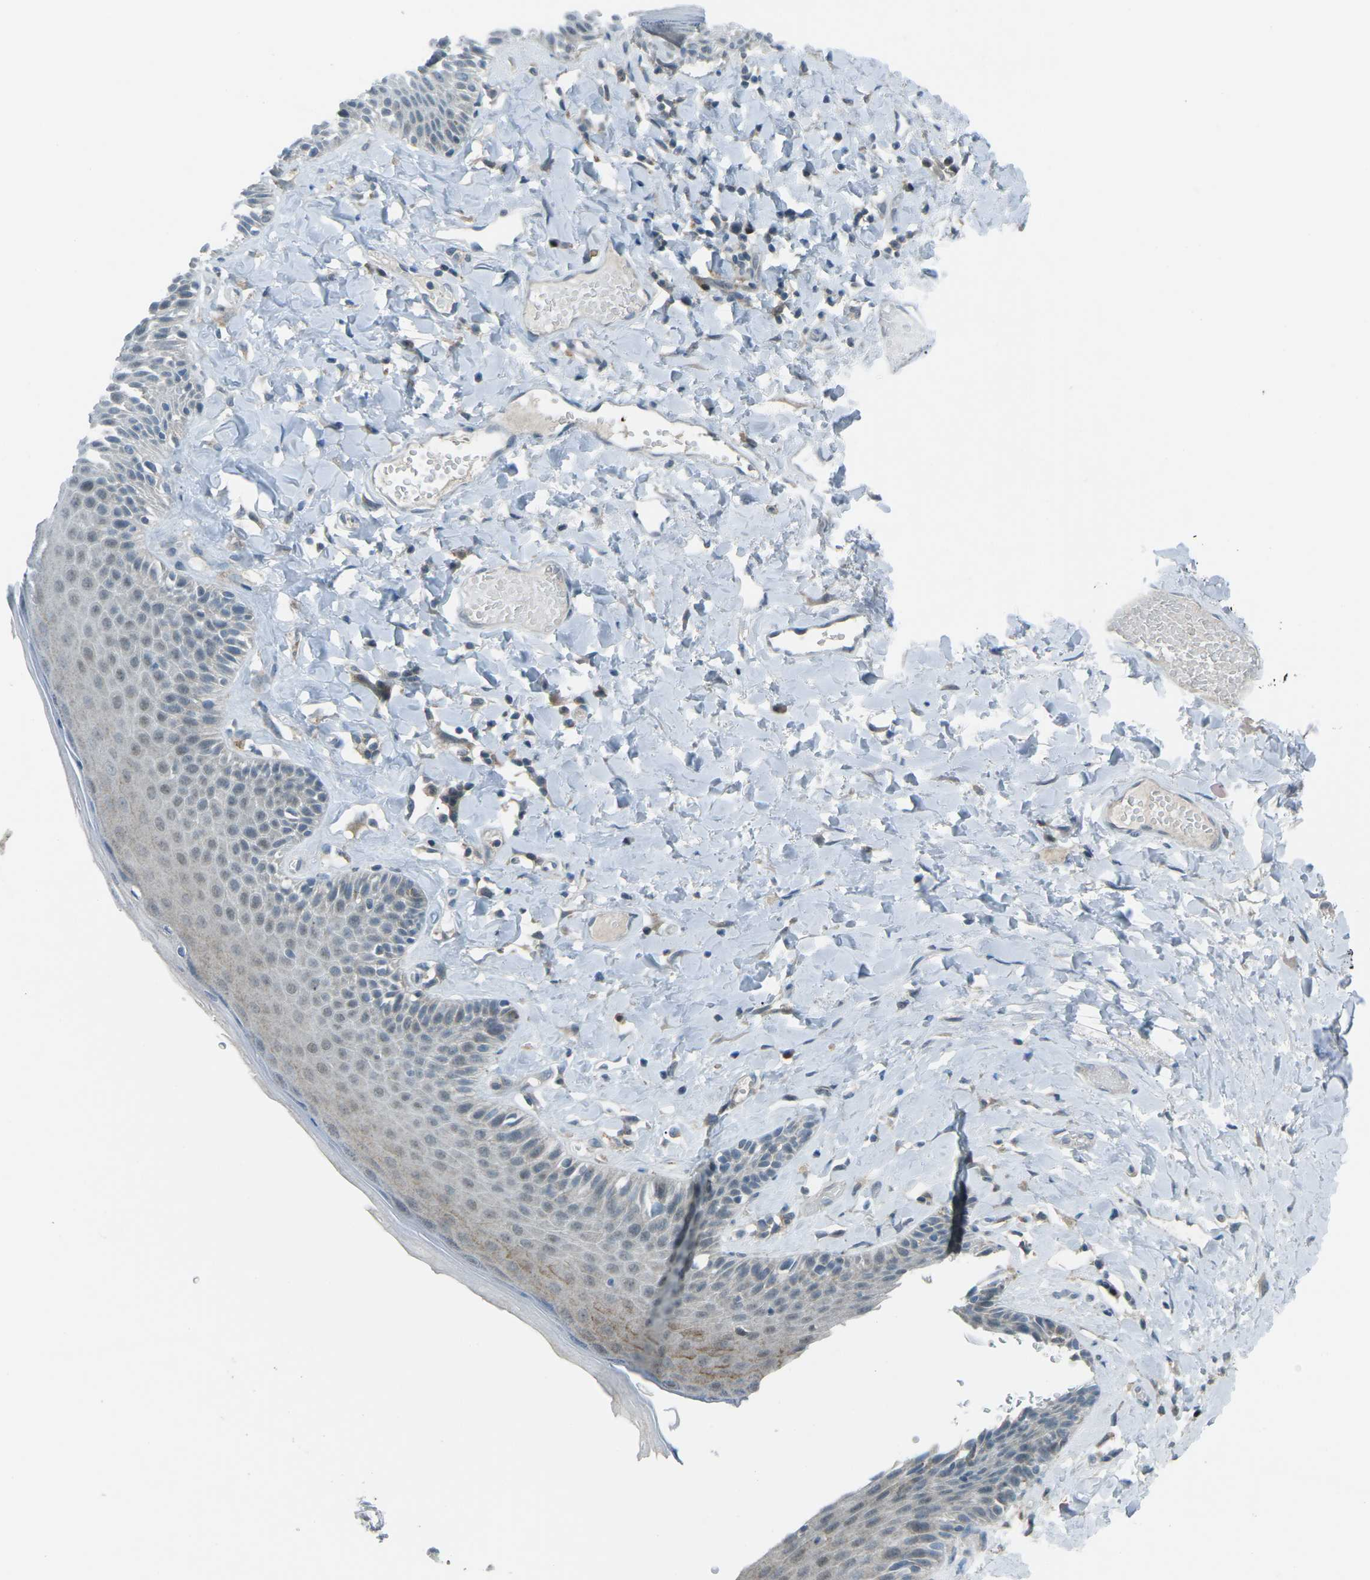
{"staining": {"intensity": "moderate", "quantity": "<25%", "location": "cytoplasmic/membranous"}, "tissue": "skin", "cell_type": "Epidermal cells", "image_type": "normal", "snomed": [{"axis": "morphology", "description": "Normal tissue, NOS"}, {"axis": "topography", "description": "Anal"}], "caption": "Moderate cytoplasmic/membranous staining is identified in about <25% of epidermal cells in unremarkable skin.", "gene": "PRKCA", "patient": {"sex": "male", "age": 69}}